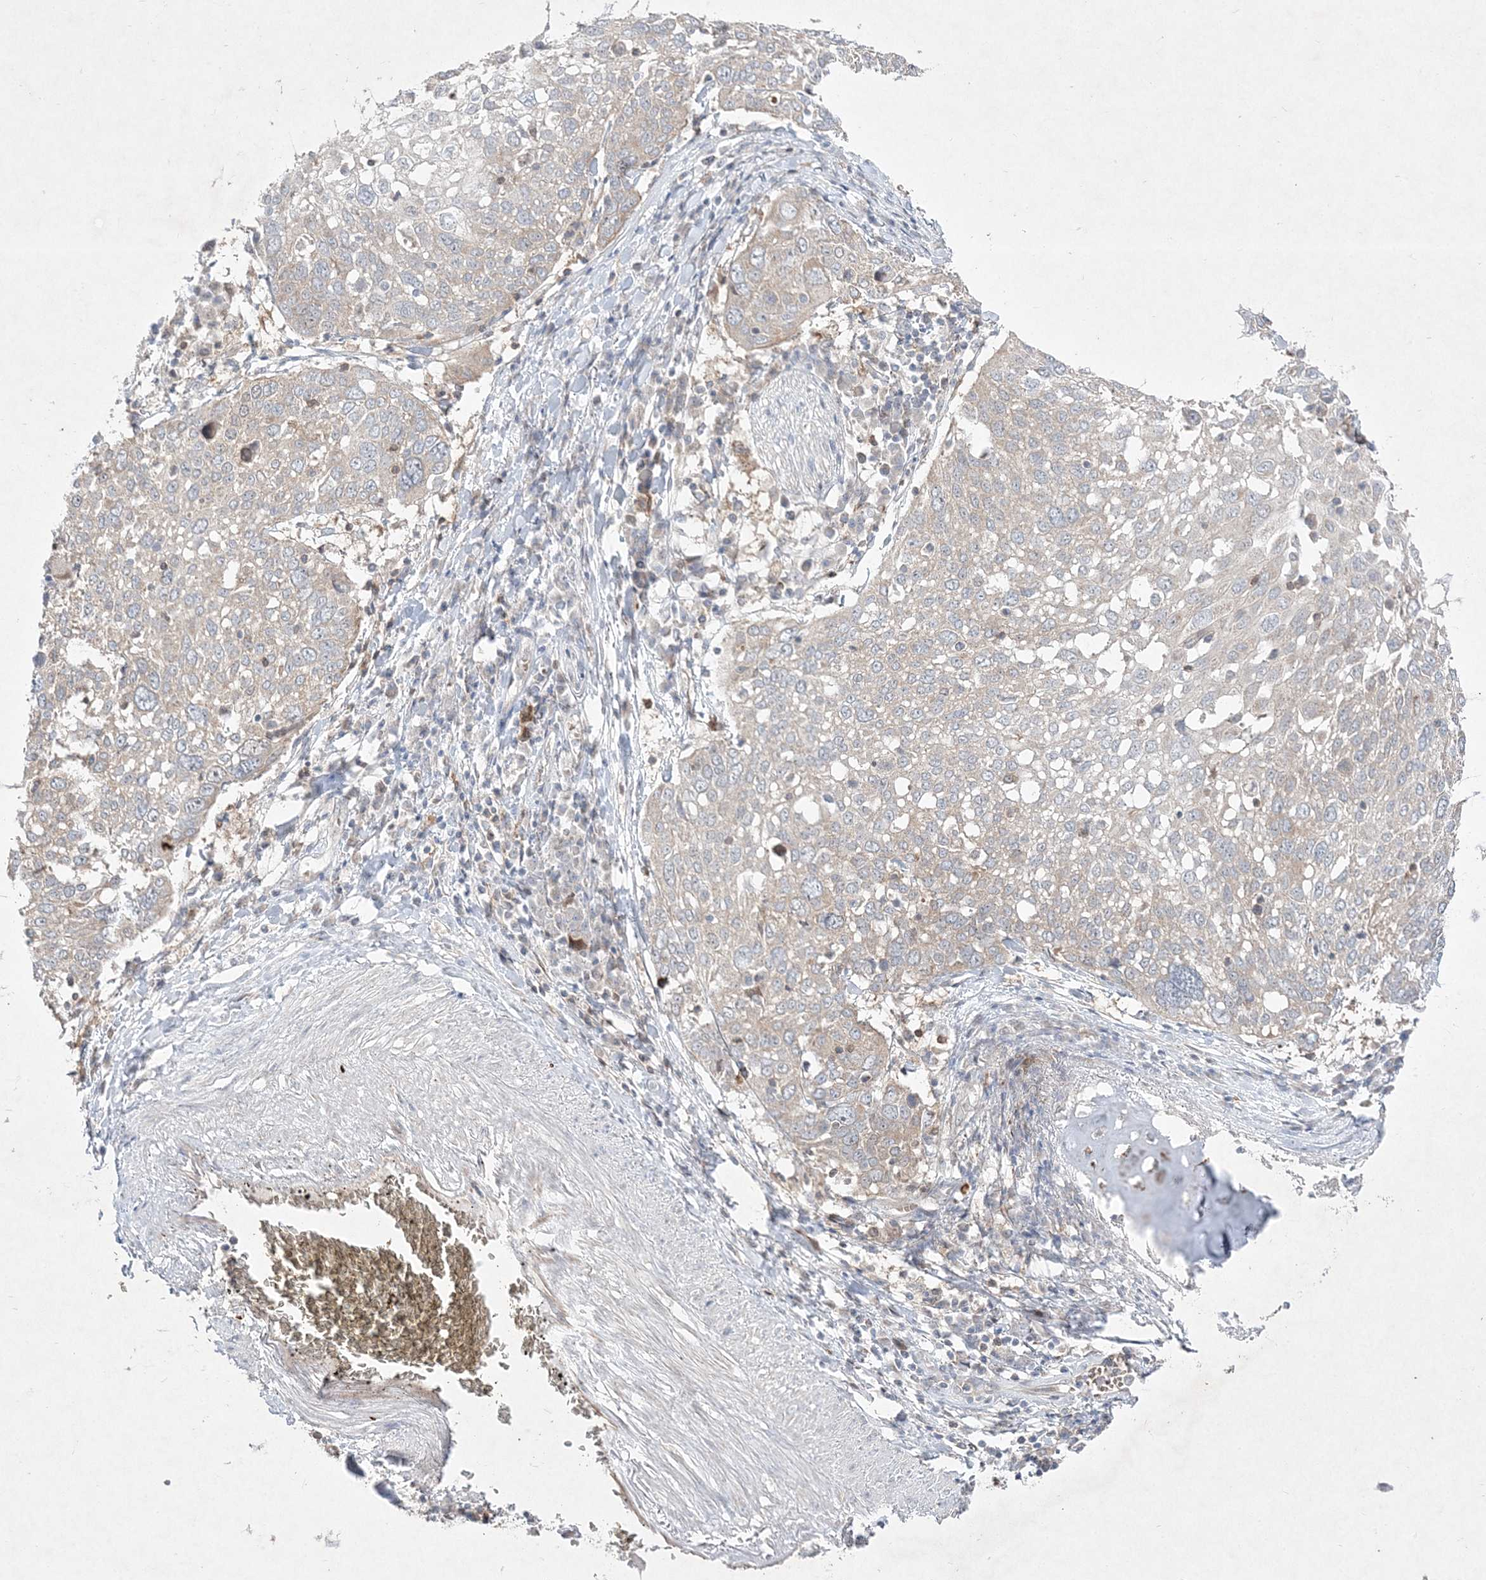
{"staining": {"intensity": "weak", "quantity": "<25%", "location": "cytoplasmic/membranous"}, "tissue": "lung cancer", "cell_type": "Tumor cells", "image_type": "cancer", "snomed": [{"axis": "morphology", "description": "Squamous cell carcinoma, NOS"}, {"axis": "topography", "description": "Lung"}], "caption": "Tumor cells are negative for brown protein staining in lung squamous cell carcinoma. The staining is performed using DAB (3,3'-diaminobenzidine) brown chromogen with nuclei counter-stained in using hematoxylin.", "gene": "CLNK", "patient": {"sex": "male", "age": 65}}